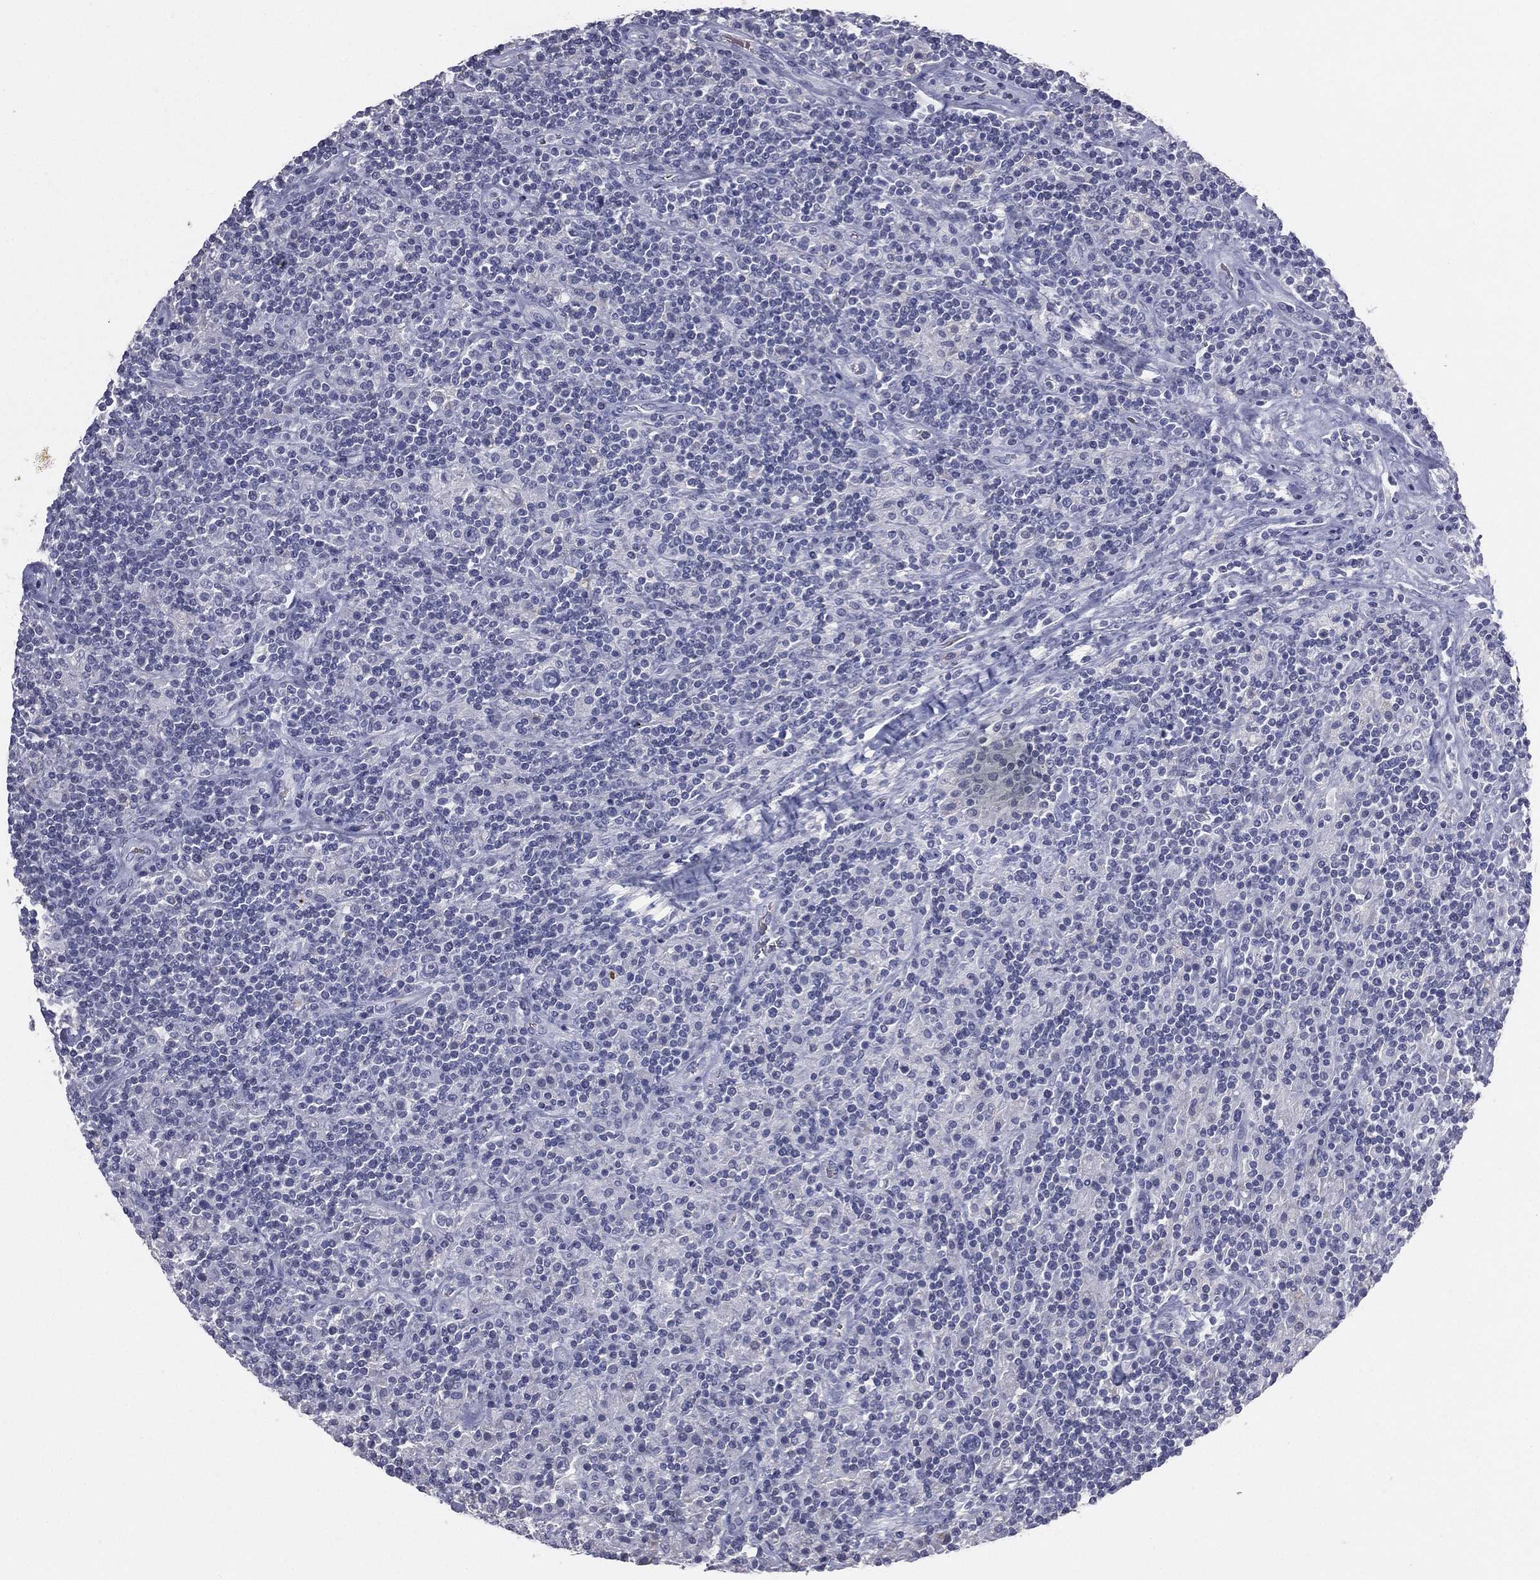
{"staining": {"intensity": "negative", "quantity": "none", "location": "none"}, "tissue": "lymphoma", "cell_type": "Tumor cells", "image_type": "cancer", "snomed": [{"axis": "morphology", "description": "Hodgkin's disease, NOS"}, {"axis": "topography", "description": "Lymph node"}], "caption": "Immunohistochemical staining of Hodgkin's disease demonstrates no significant staining in tumor cells.", "gene": "ESX1", "patient": {"sex": "male", "age": 70}}